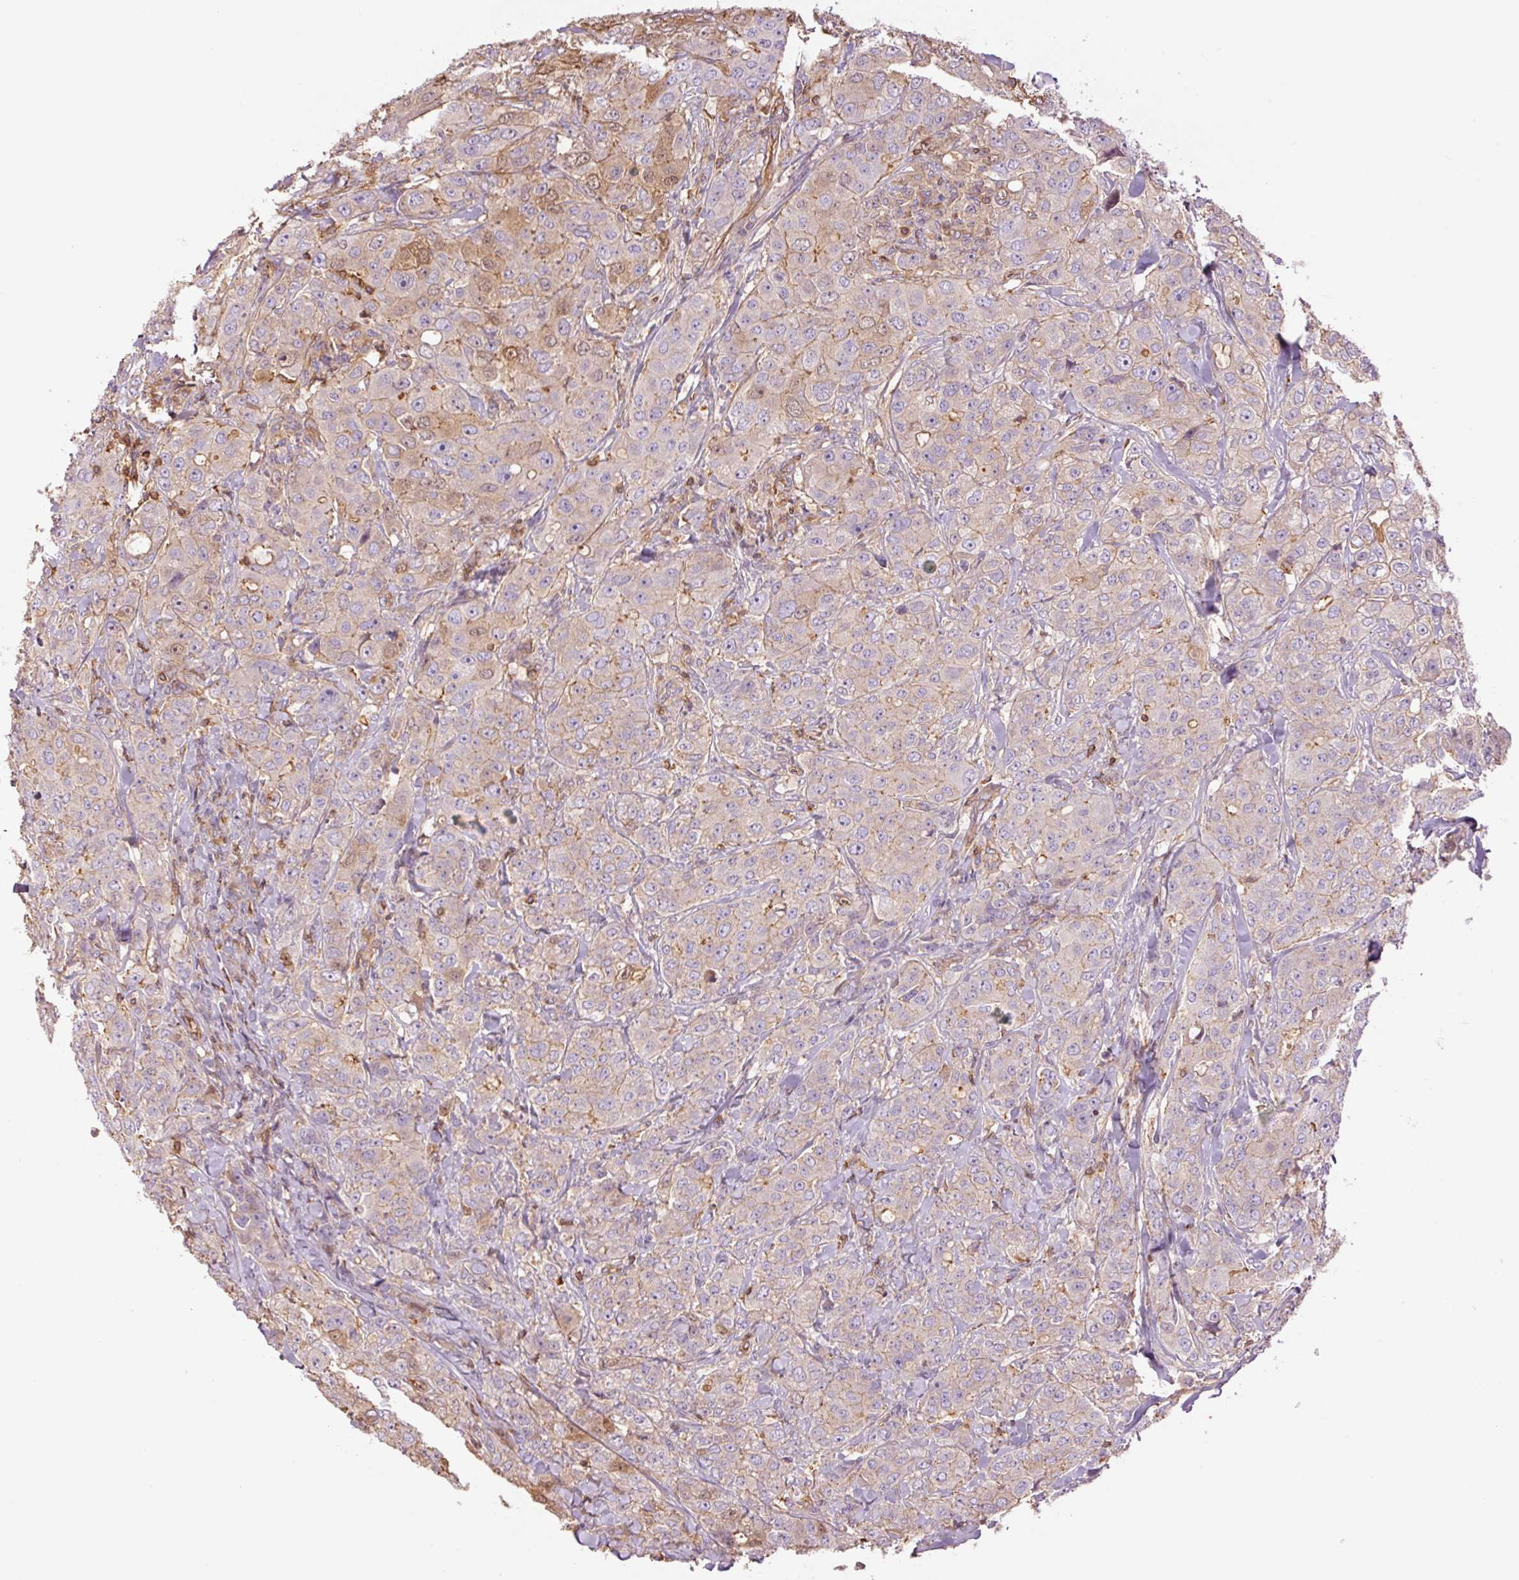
{"staining": {"intensity": "moderate", "quantity": "<25%", "location": "cytoplasmic/membranous,nuclear"}, "tissue": "breast cancer", "cell_type": "Tumor cells", "image_type": "cancer", "snomed": [{"axis": "morphology", "description": "Duct carcinoma"}, {"axis": "topography", "description": "Breast"}], "caption": "Immunohistochemical staining of breast cancer shows moderate cytoplasmic/membranous and nuclear protein expression in about <25% of tumor cells. (Stains: DAB (3,3'-diaminobenzidine) in brown, nuclei in blue, Microscopy: brightfield microscopy at high magnification).", "gene": "PPP1R1B", "patient": {"sex": "female", "age": 43}}